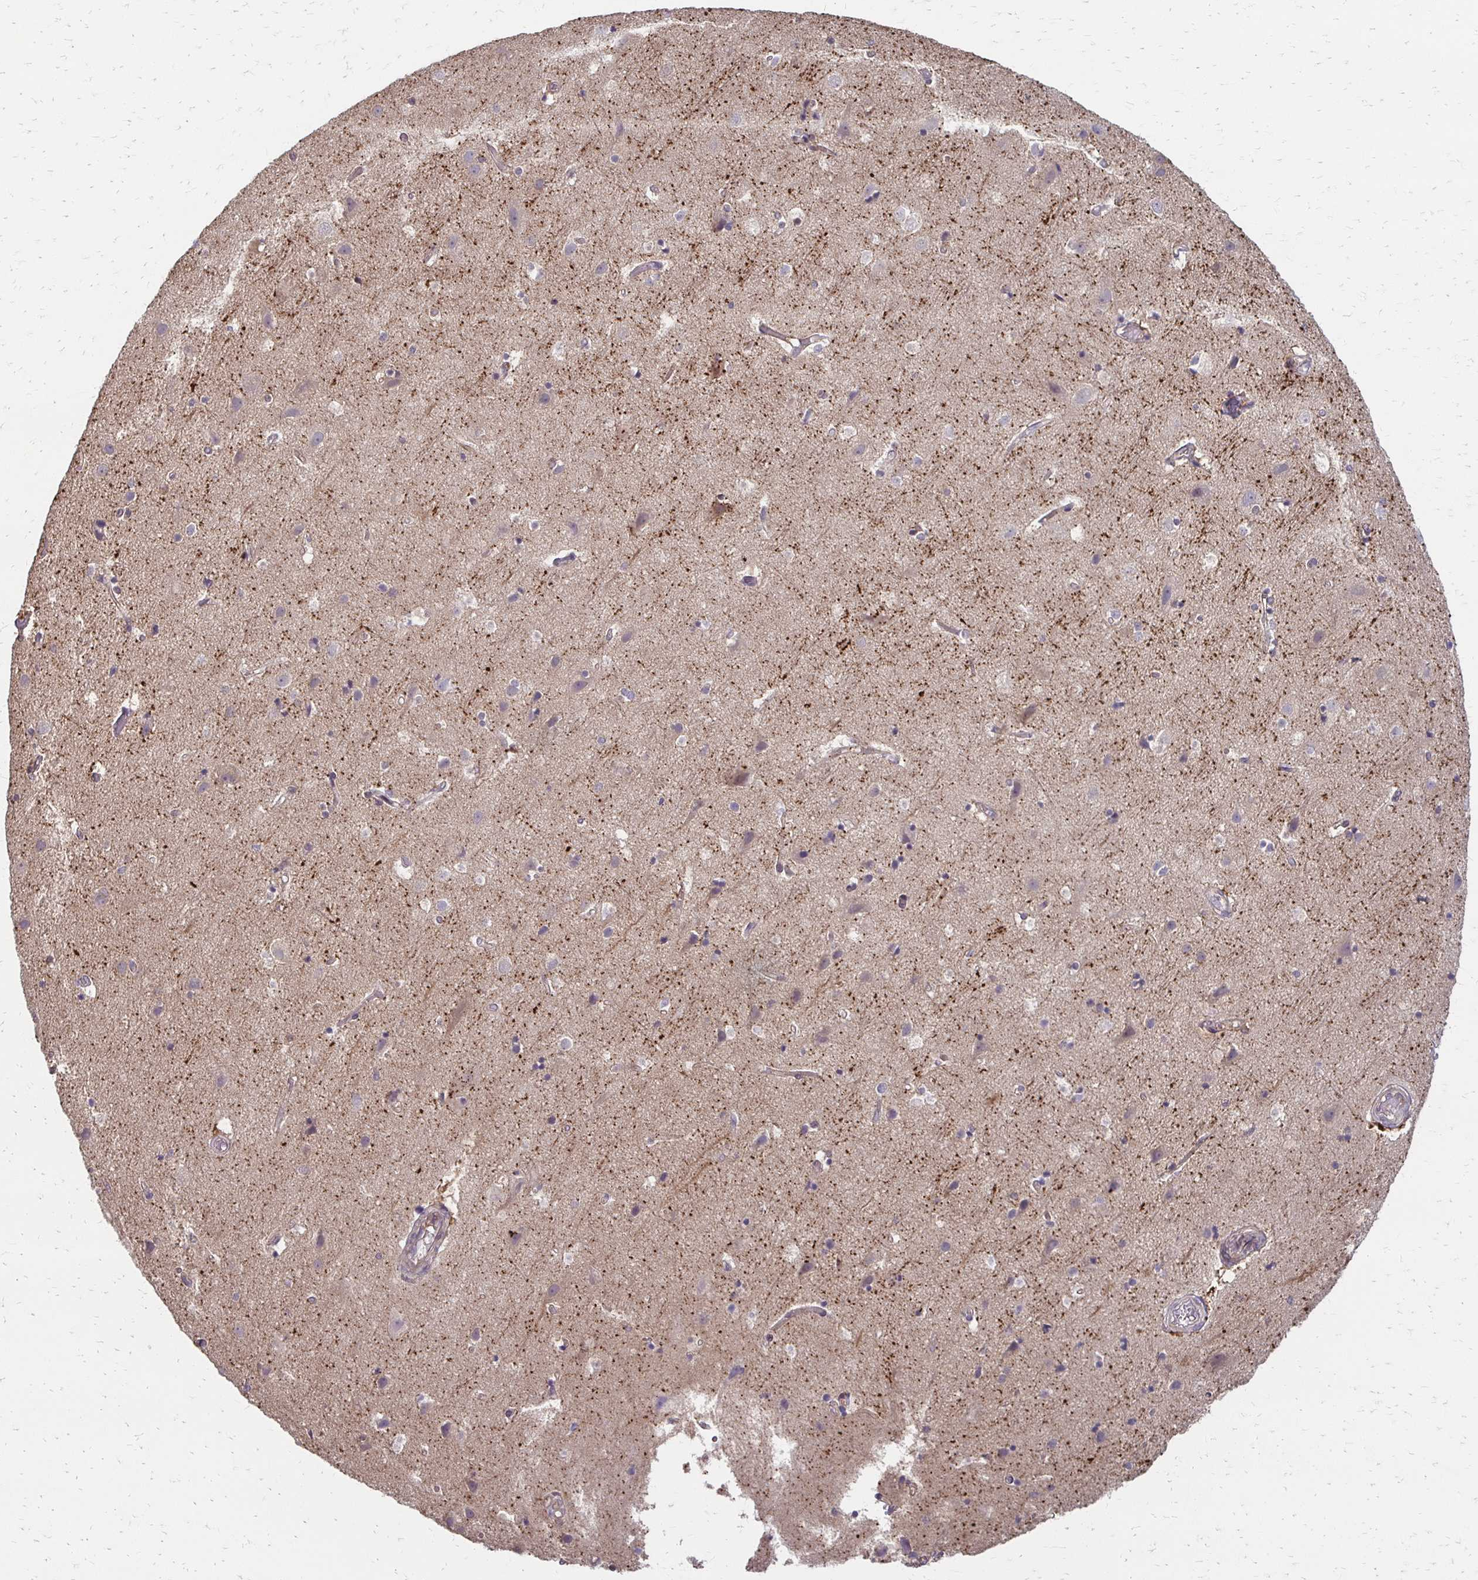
{"staining": {"intensity": "negative", "quantity": "none", "location": "none"}, "tissue": "cerebral cortex", "cell_type": "Endothelial cells", "image_type": "normal", "snomed": [{"axis": "morphology", "description": "Normal tissue, NOS"}, {"axis": "topography", "description": "Cerebral cortex"}], "caption": "This is an immunohistochemistry image of benign cerebral cortex. There is no expression in endothelial cells.", "gene": "CFL2", "patient": {"sex": "female", "age": 52}}